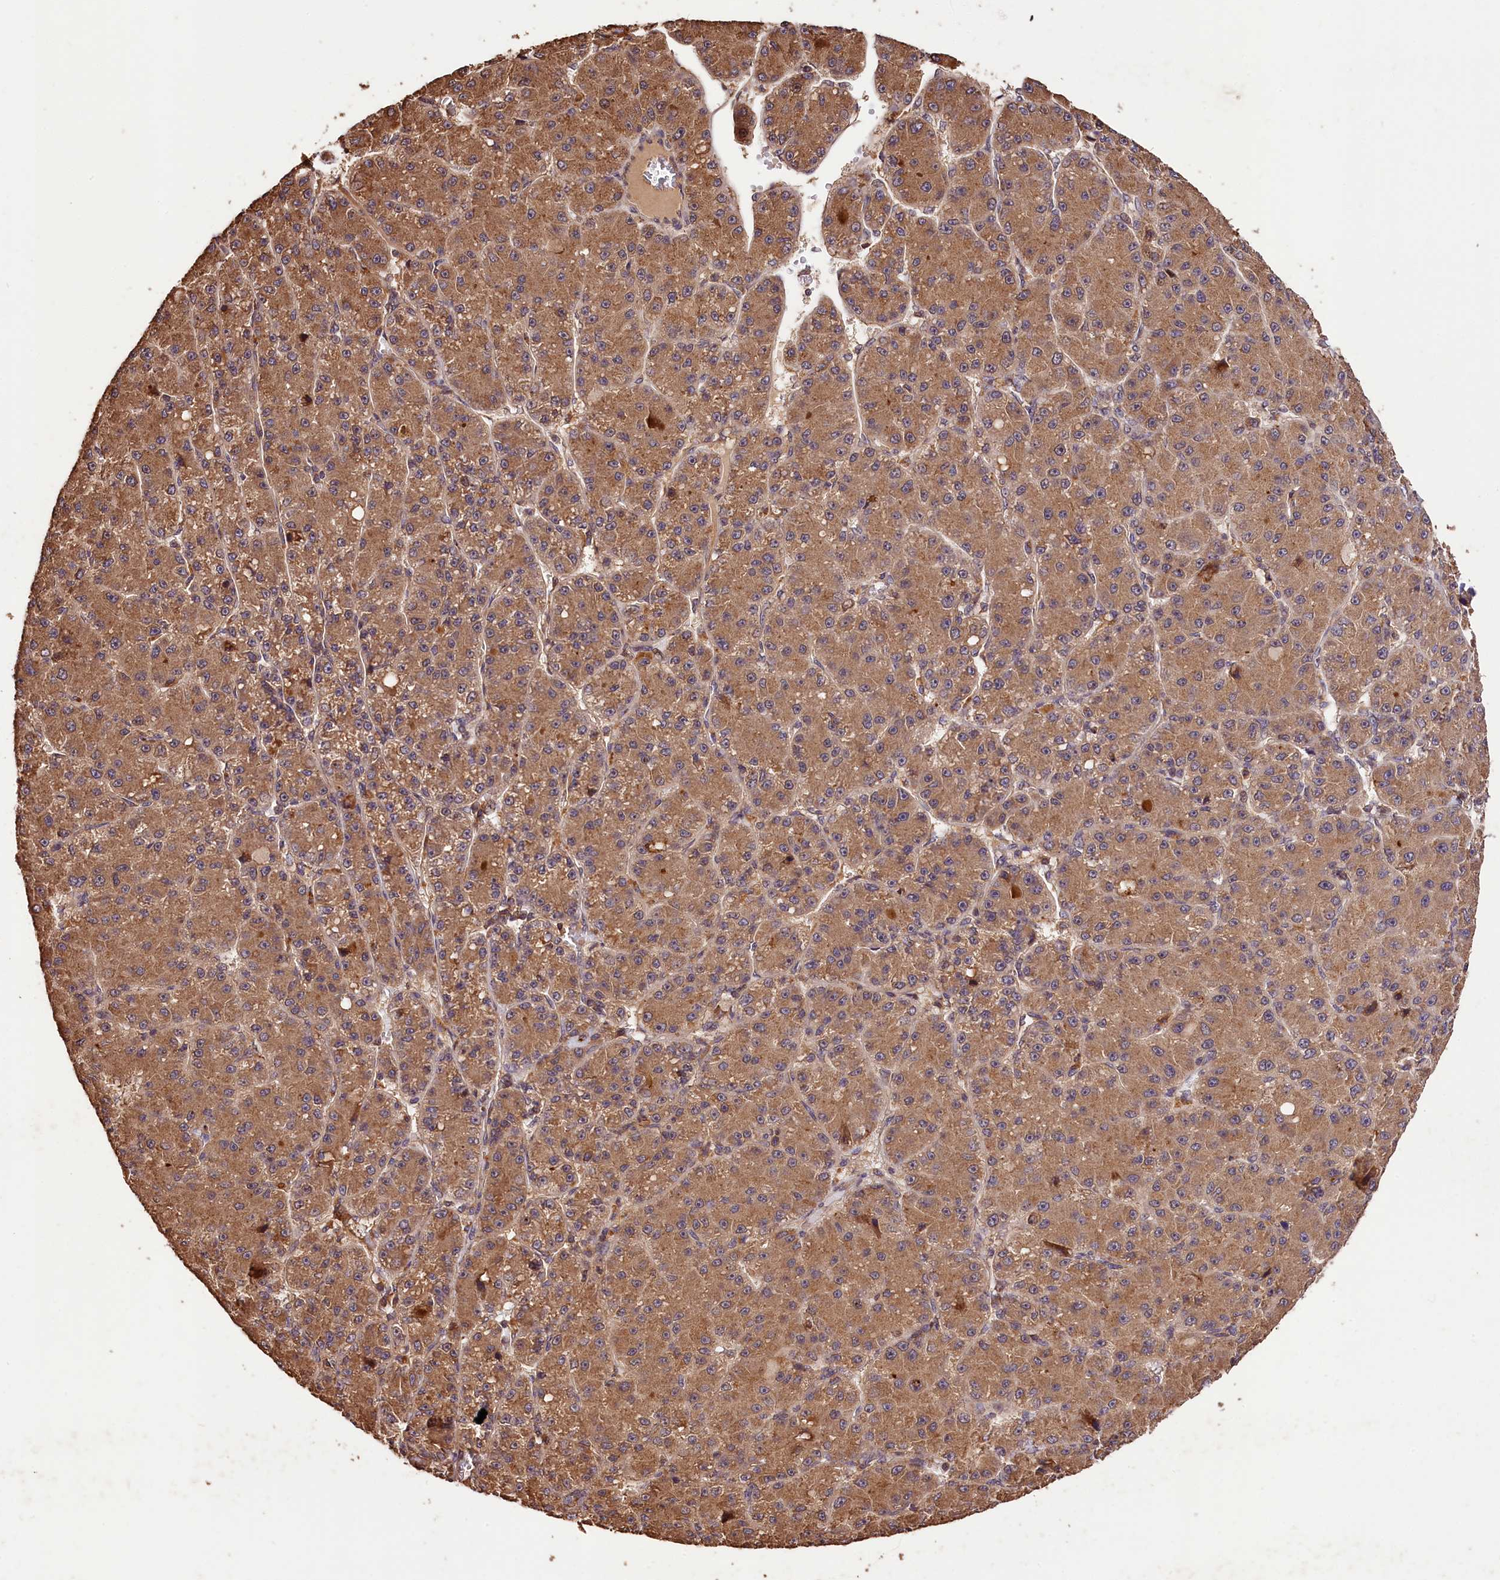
{"staining": {"intensity": "moderate", "quantity": ">75%", "location": "cytoplasmic/membranous"}, "tissue": "liver cancer", "cell_type": "Tumor cells", "image_type": "cancer", "snomed": [{"axis": "morphology", "description": "Carcinoma, Hepatocellular, NOS"}, {"axis": "topography", "description": "Liver"}], "caption": "This image shows hepatocellular carcinoma (liver) stained with immunohistochemistry to label a protein in brown. The cytoplasmic/membranous of tumor cells show moderate positivity for the protein. Nuclei are counter-stained blue.", "gene": "KPTN", "patient": {"sex": "male", "age": 67}}